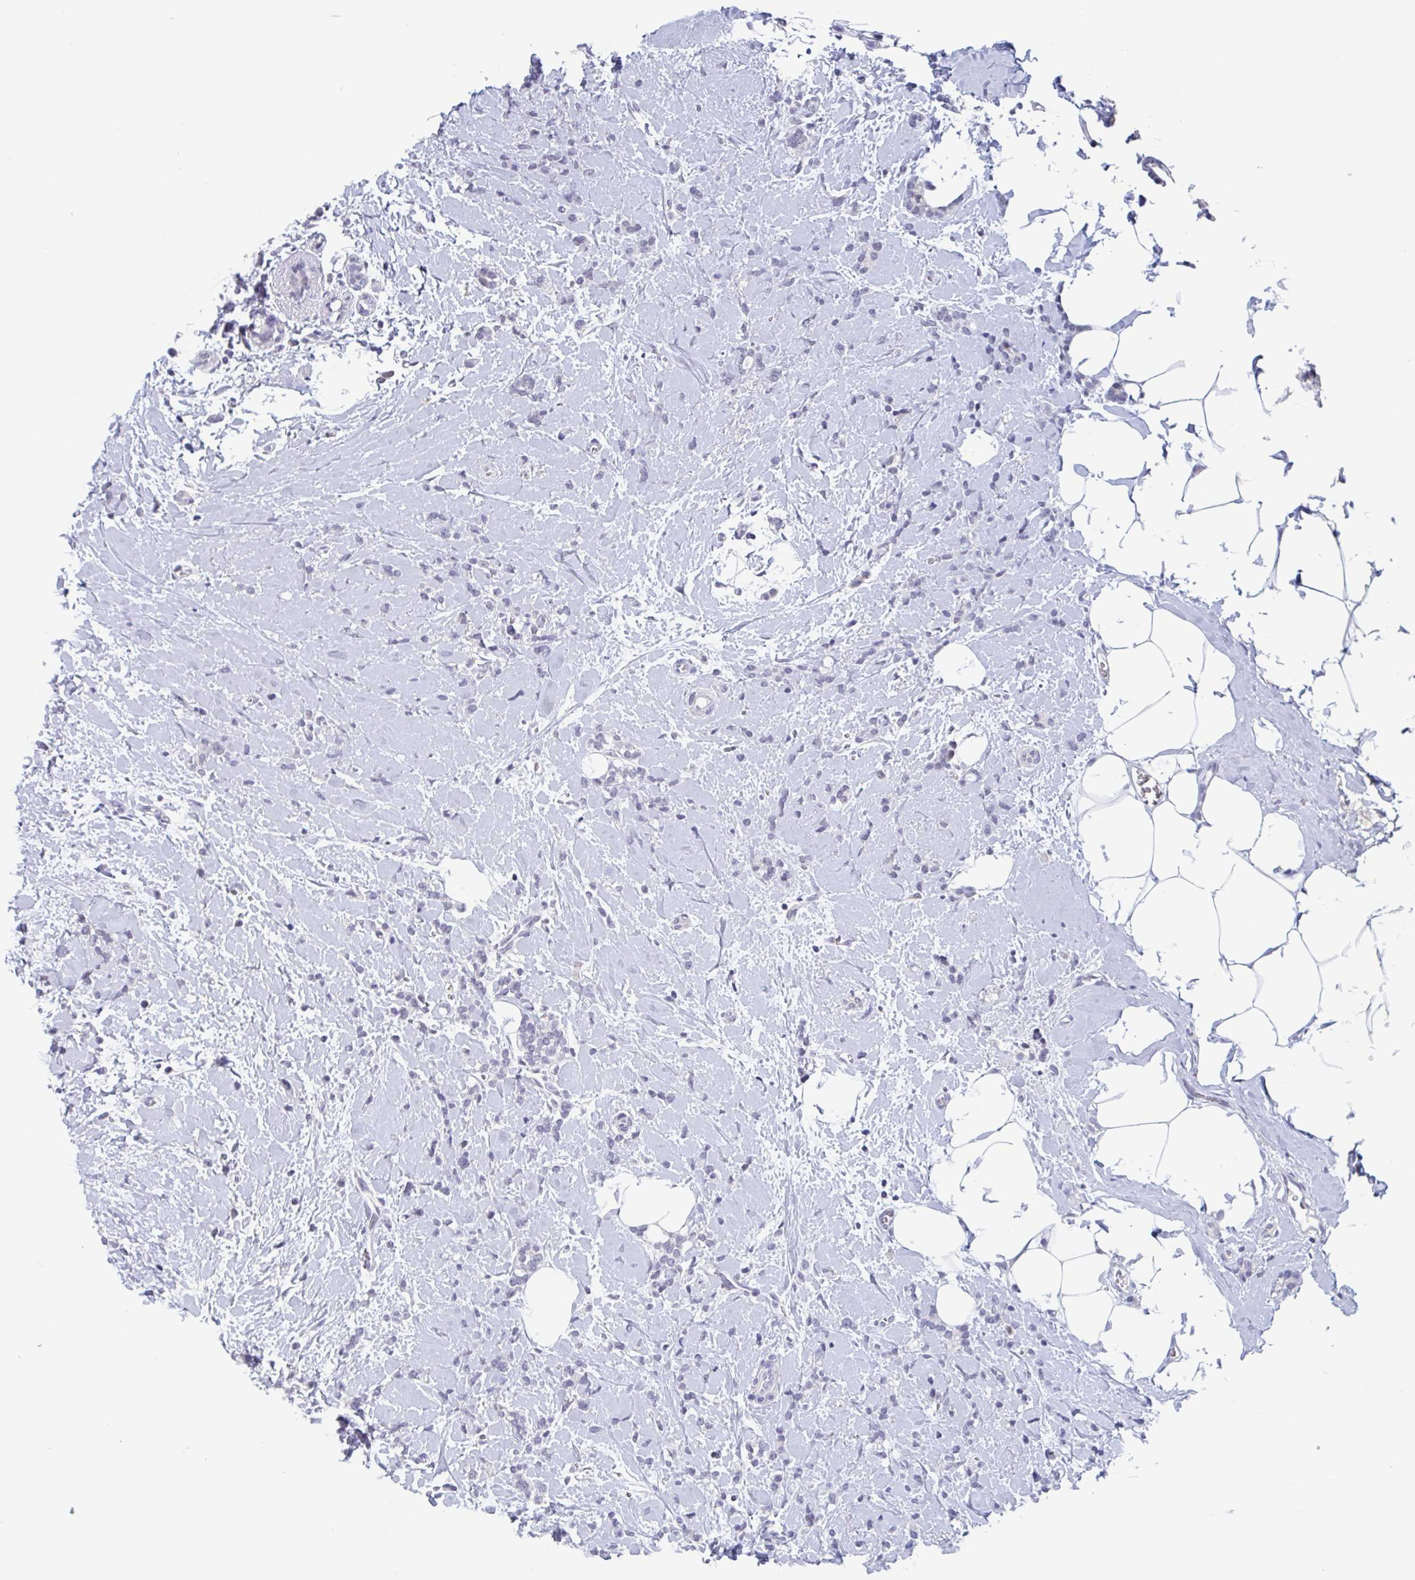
{"staining": {"intensity": "negative", "quantity": "none", "location": "none"}, "tissue": "breast cancer", "cell_type": "Tumor cells", "image_type": "cancer", "snomed": [{"axis": "morphology", "description": "Lobular carcinoma"}, {"axis": "topography", "description": "Breast"}], "caption": "Immunohistochemistry of breast lobular carcinoma exhibits no expression in tumor cells. (Brightfield microscopy of DAB immunohistochemistry at high magnification).", "gene": "KDM4D", "patient": {"sex": "female", "age": 59}}